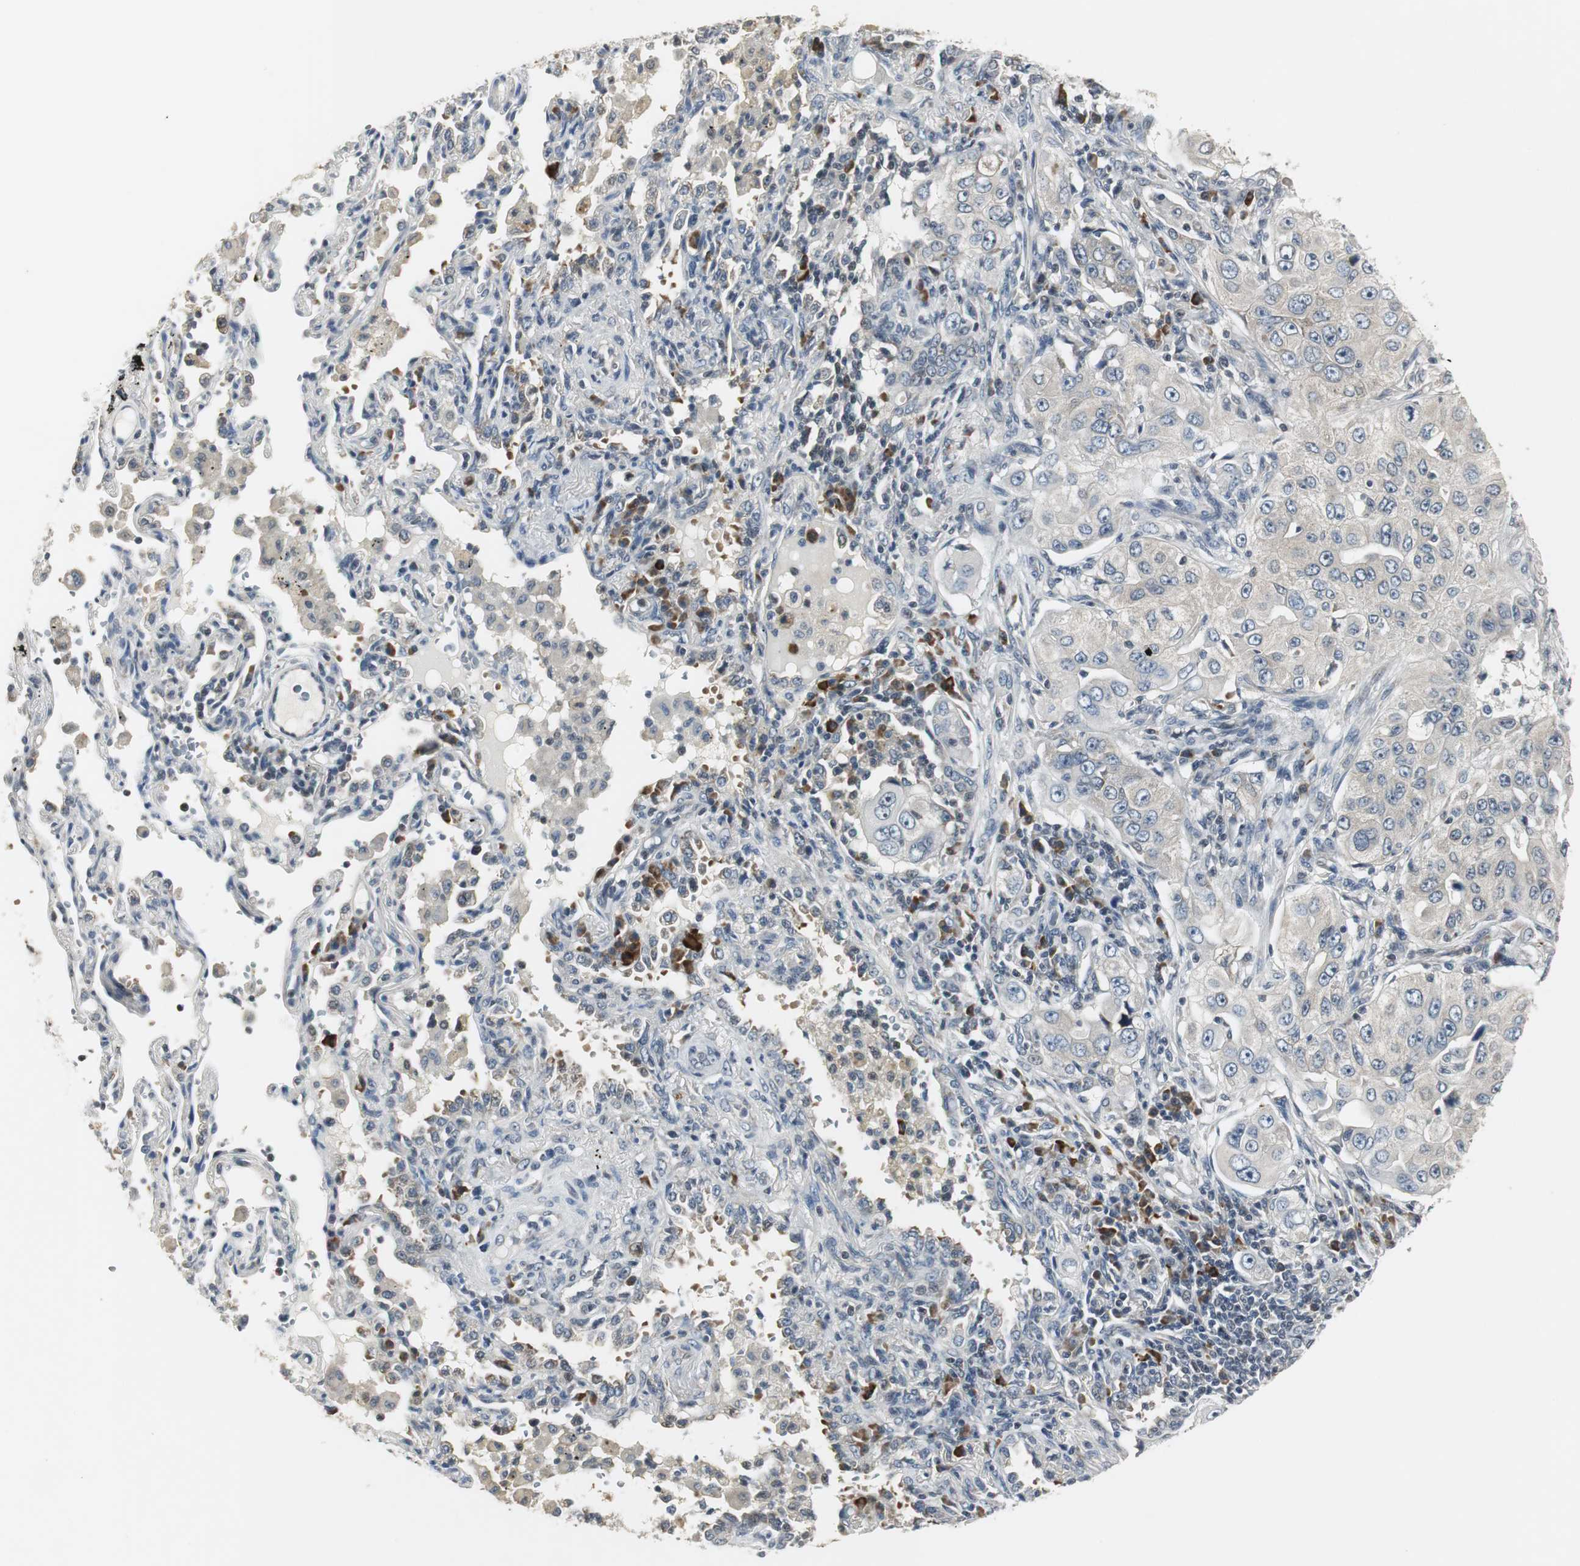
{"staining": {"intensity": "weak", "quantity": "25%-75%", "location": "cytoplasmic/membranous"}, "tissue": "lung cancer", "cell_type": "Tumor cells", "image_type": "cancer", "snomed": [{"axis": "morphology", "description": "Adenocarcinoma, NOS"}, {"axis": "topography", "description": "Lung"}], "caption": "Immunohistochemistry (IHC) (DAB (3,3'-diaminobenzidine)) staining of adenocarcinoma (lung) shows weak cytoplasmic/membranous protein expression in about 25%-75% of tumor cells.", "gene": "CCT5", "patient": {"sex": "male", "age": 84}}